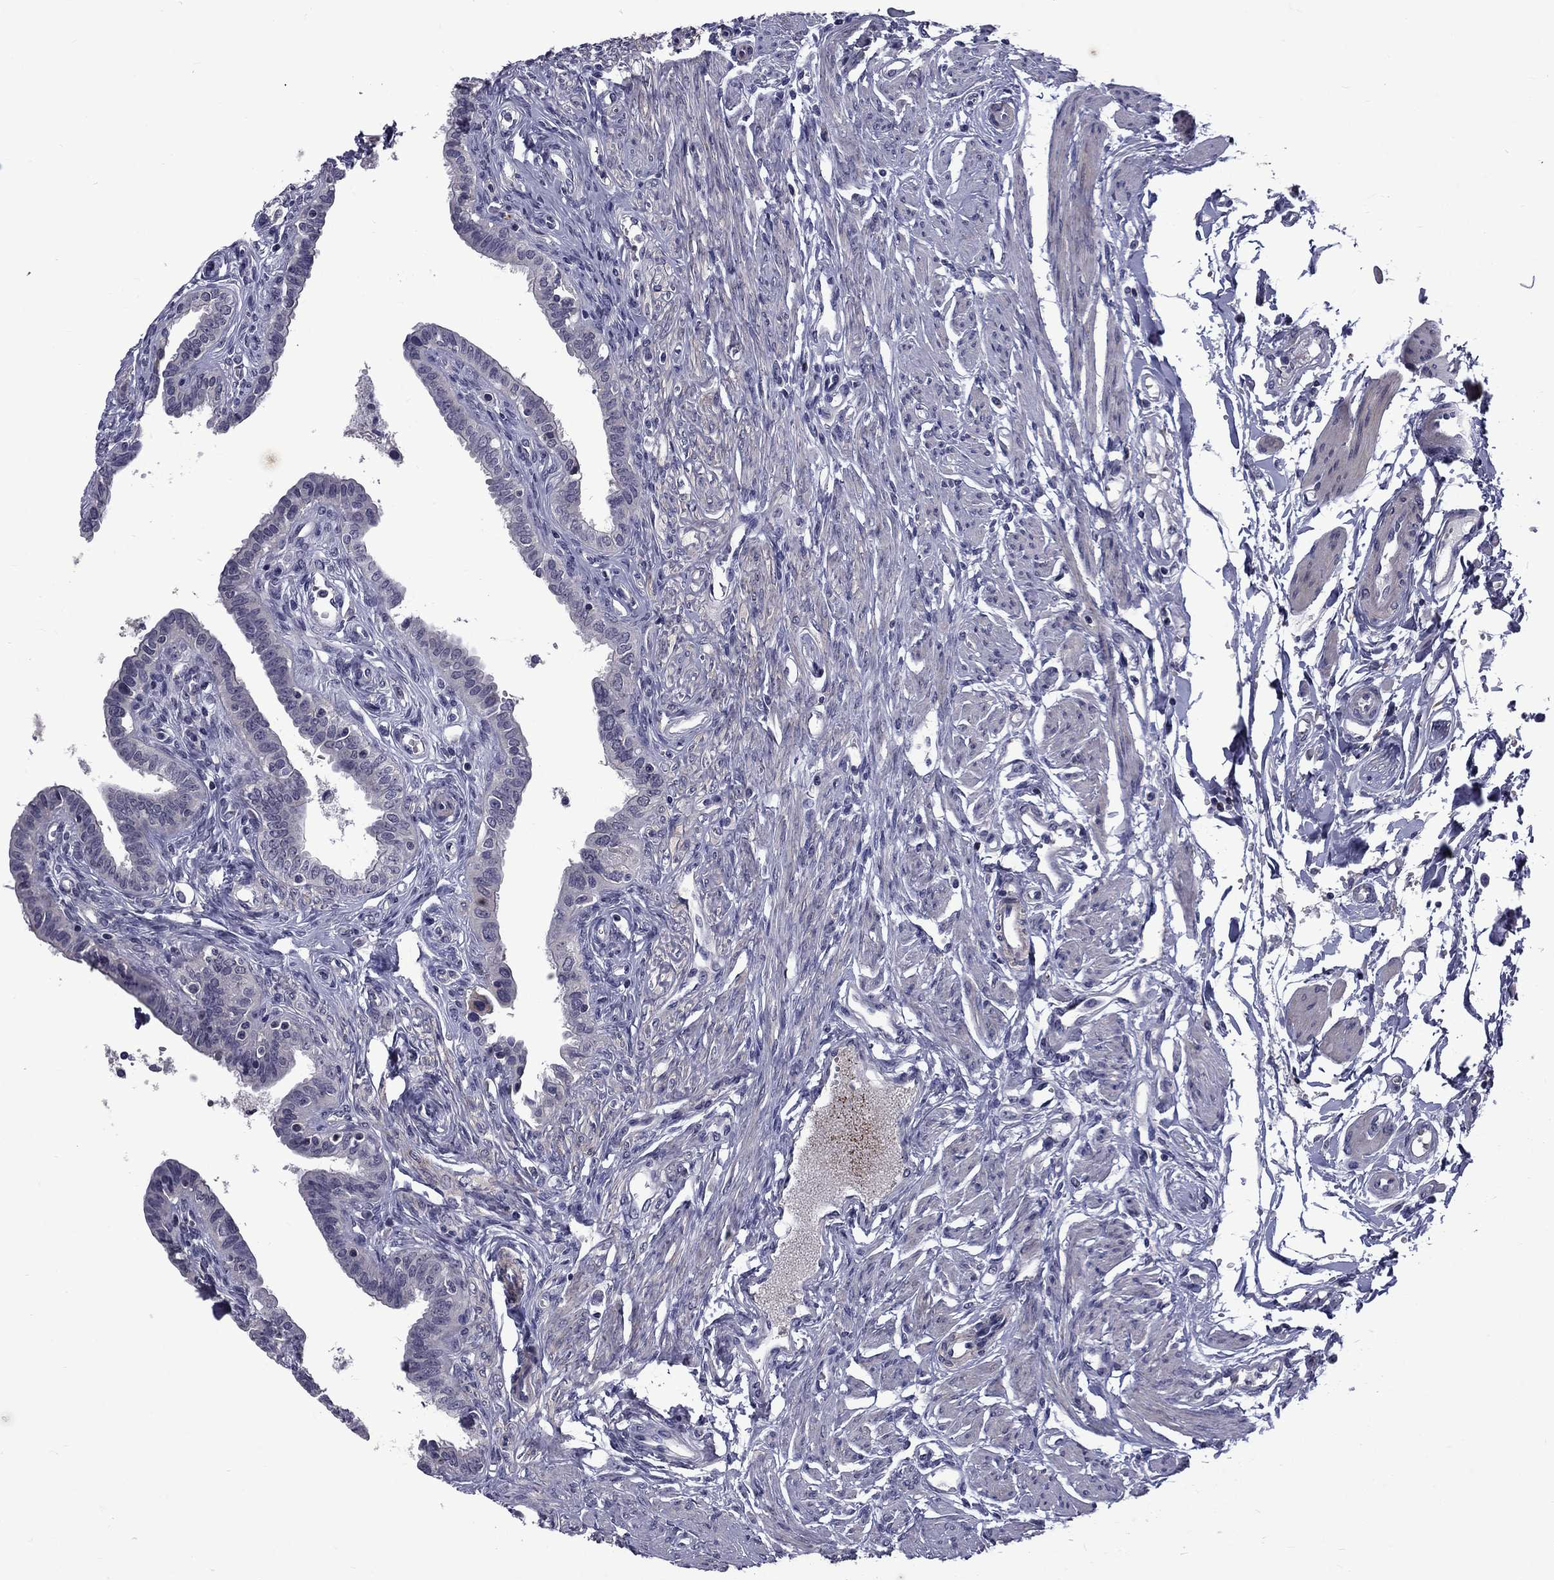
{"staining": {"intensity": "negative", "quantity": "none", "location": "none"}, "tissue": "fallopian tube", "cell_type": "Glandular cells", "image_type": "normal", "snomed": [{"axis": "morphology", "description": "Normal tissue, NOS"}, {"axis": "morphology", "description": "Carcinoma, endometroid"}, {"axis": "topography", "description": "Fallopian tube"}, {"axis": "topography", "description": "Ovary"}], "caption": "Immunohistochemistry histopathology image of normal fallopian tube stained for a protein (brown), which displays no expression in glandular cells.", "gene": "SNTA1", "patient": {"sex": "female", "age": 42}}